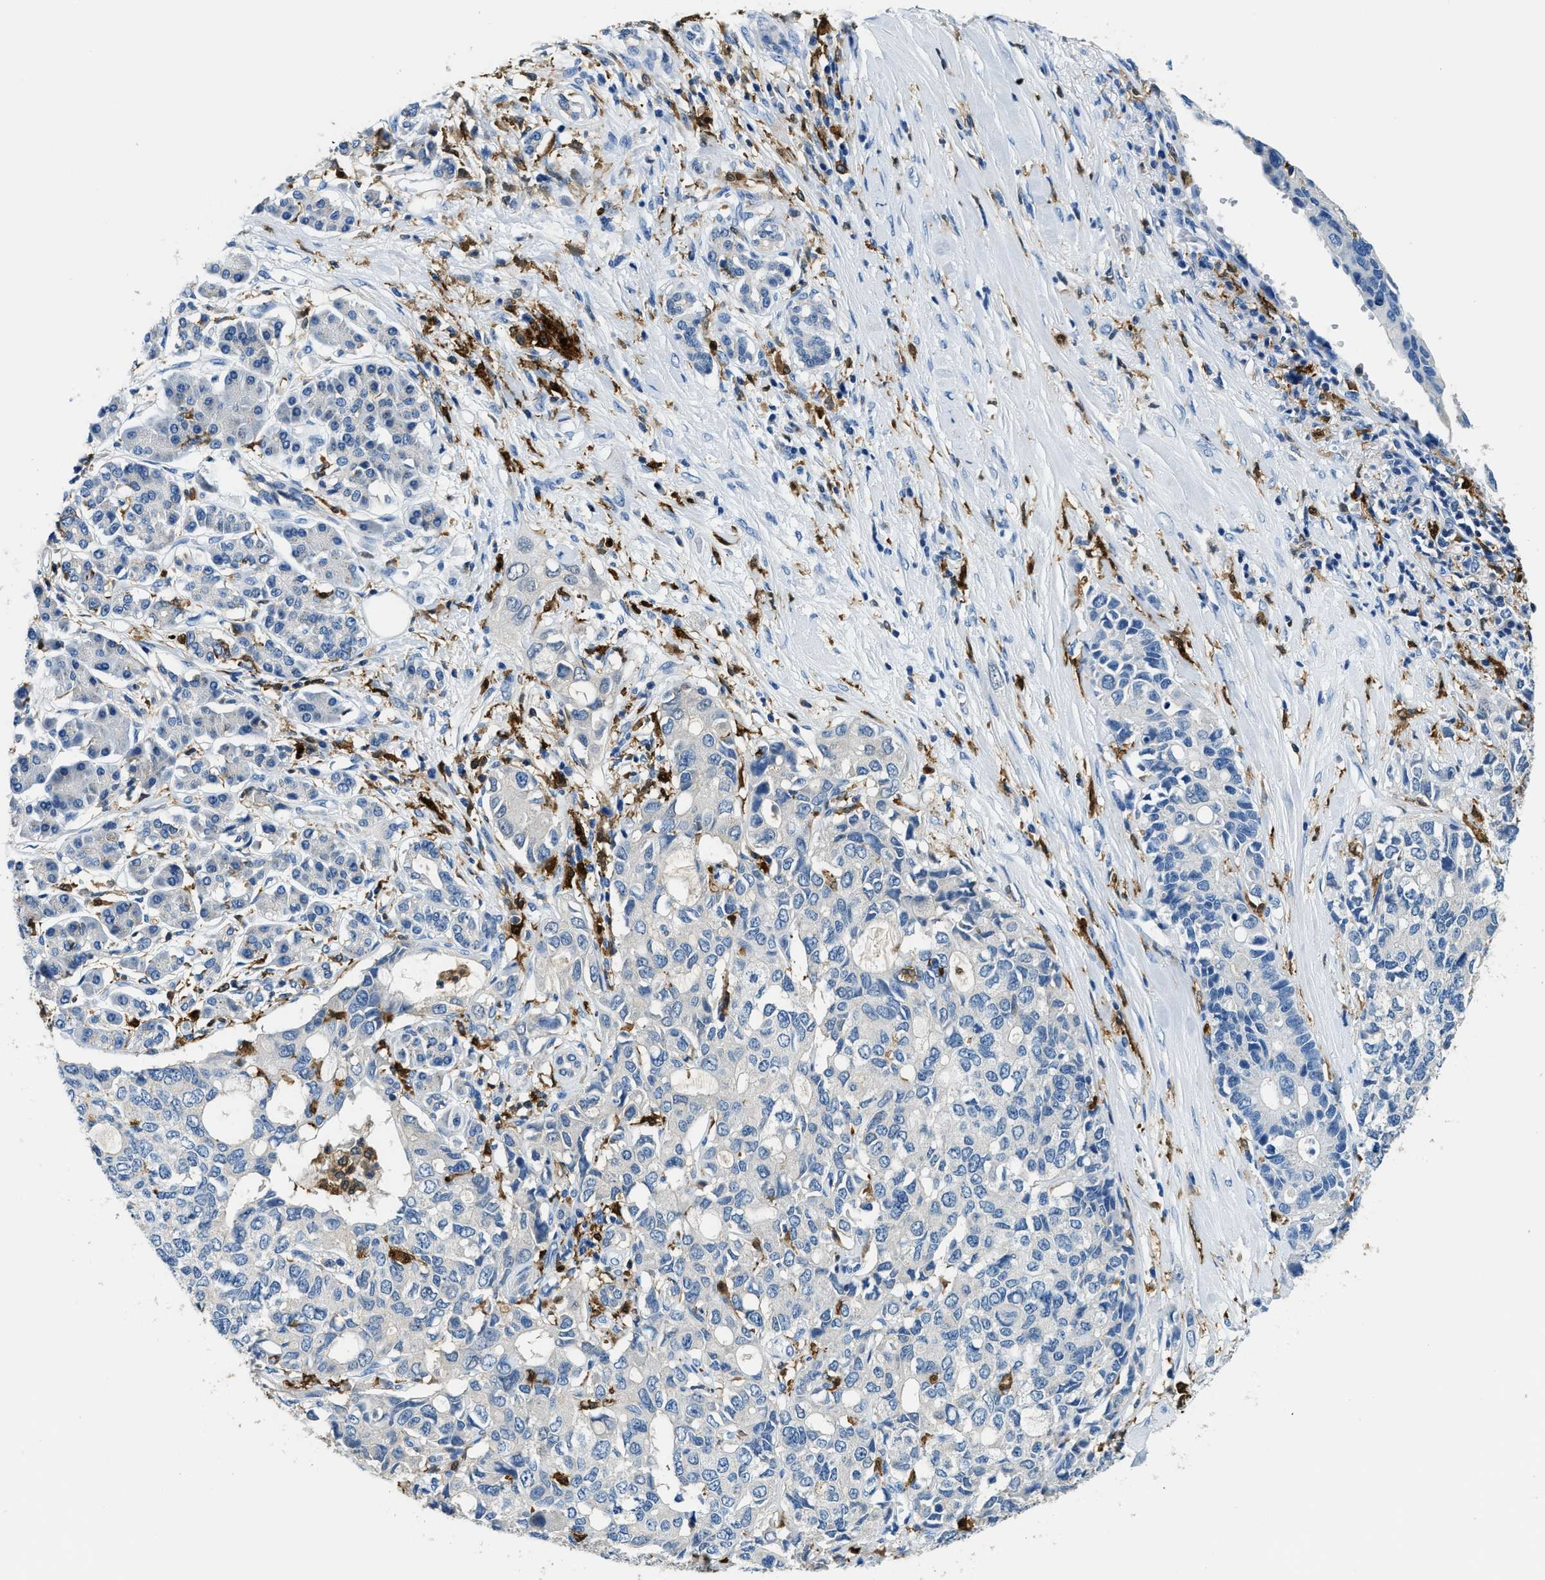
{"staining": {"intensity": "negative", "quantity": "none", "location": "none"}, "tissue": "pancreatic cancer", "cell_type": "Tumor cells", "image_type": "cancer", "snomed": [{"axis": "morphology", "description": "Adenocarcinoma, NOS"}, {"axis": "topography", "description": "Pancreas"}], "caption": "The micrograph shows no staining of tumor cells in pancreatic cancer (adenocarcinoma).", "gene": "CAPG", "patient": {"sex": "female", "age": 56}}